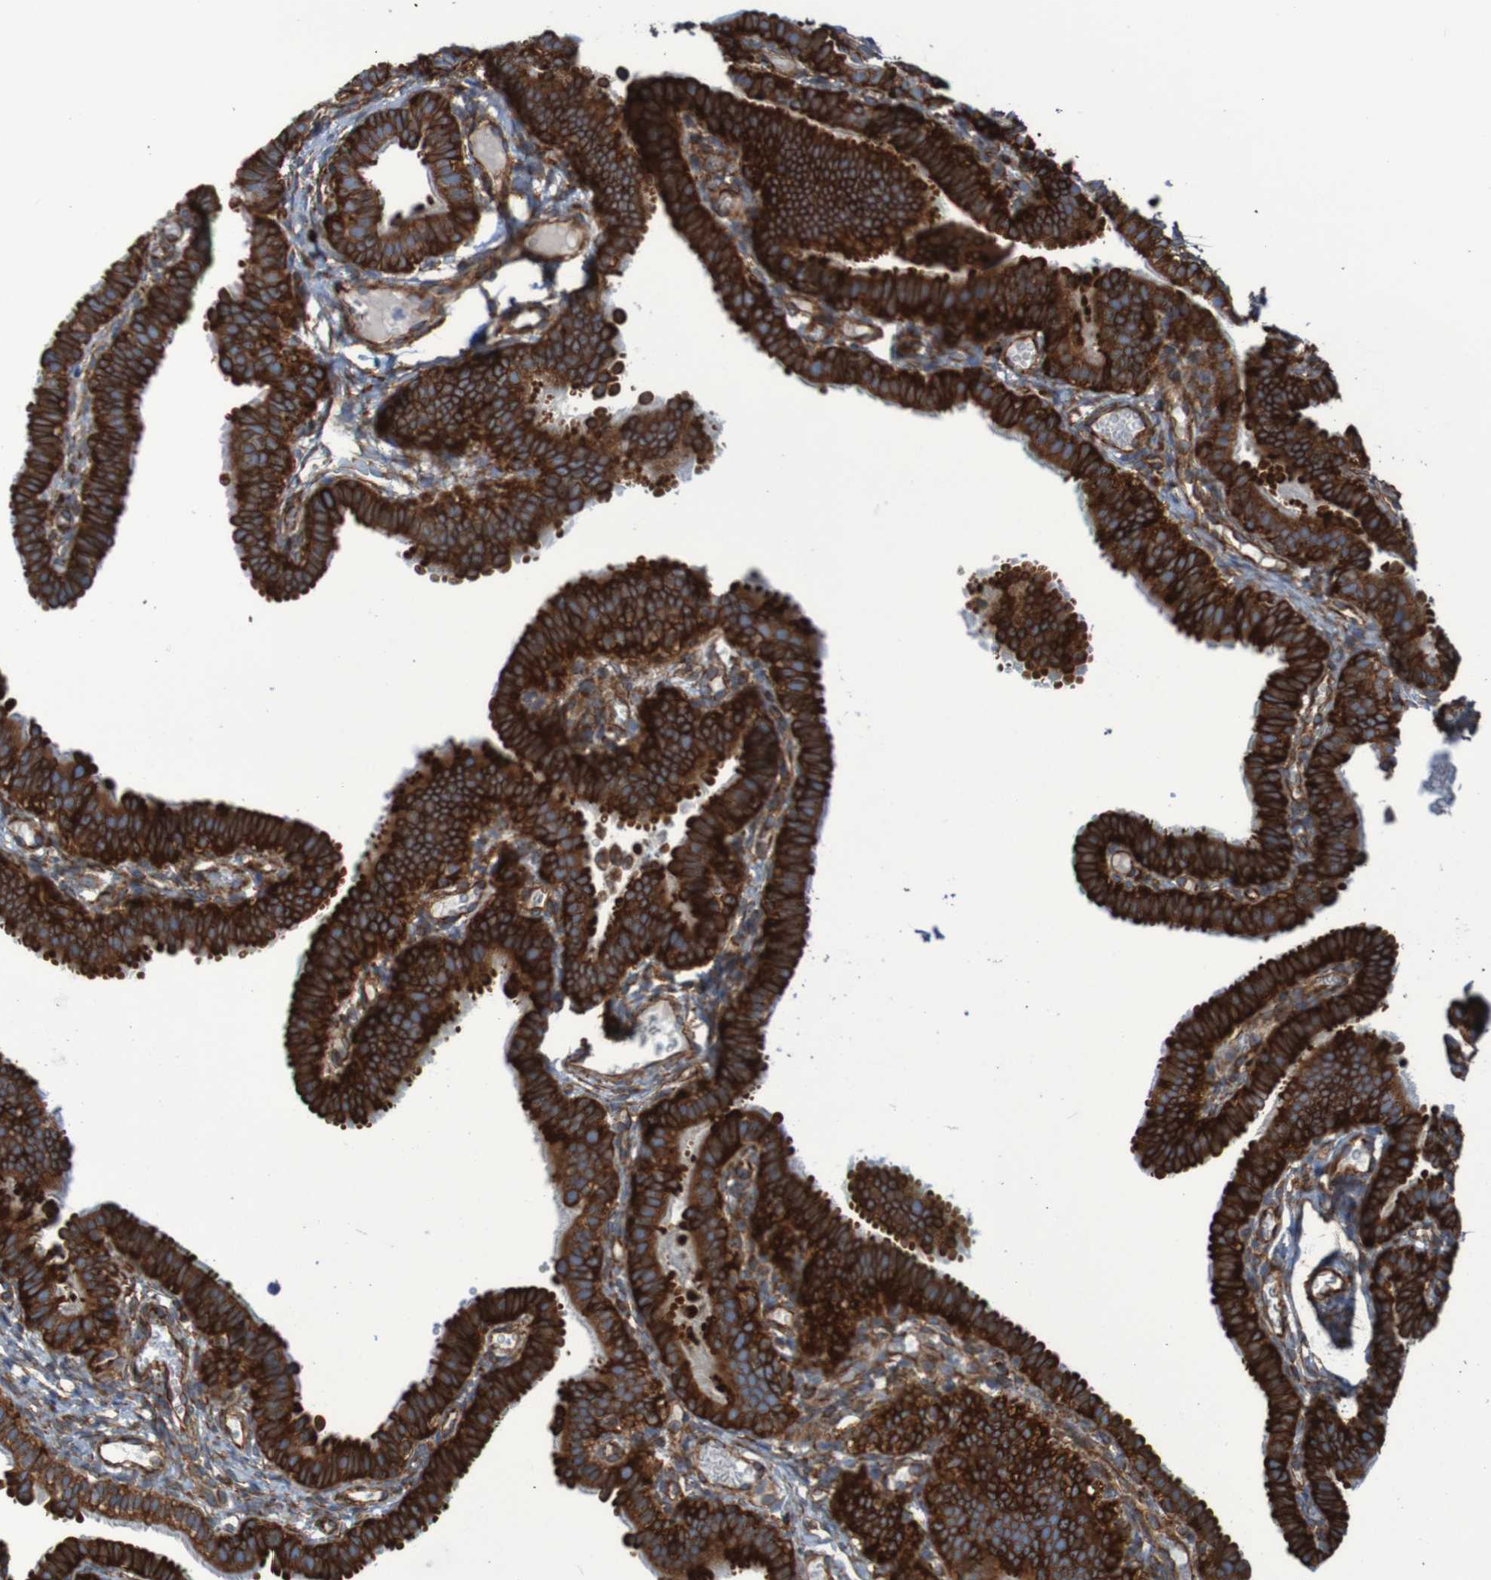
{"staining": {"intensity": "strong", "quantity": ">75%", "location": "cytoplasmic/membranous"}, "tissue": "fallopian tube", "cell_type": "Glandular cells", "image_type": "normal", "snomed": [{"axis": "morphology", "description": "Normal tissue, NOS"}, {"axis": "topography", "description": "Fallopian tube"}, {"axis": "topography", "description": "Placenta"}], "caption": "IHC of unremarkable fallopian tube exhibits high levels of strong cytoplasmic/membranous staining in approximately >75% of glandular cells.", "gene": "RPL10", "patient": {"sex": "female", "age": 34}}